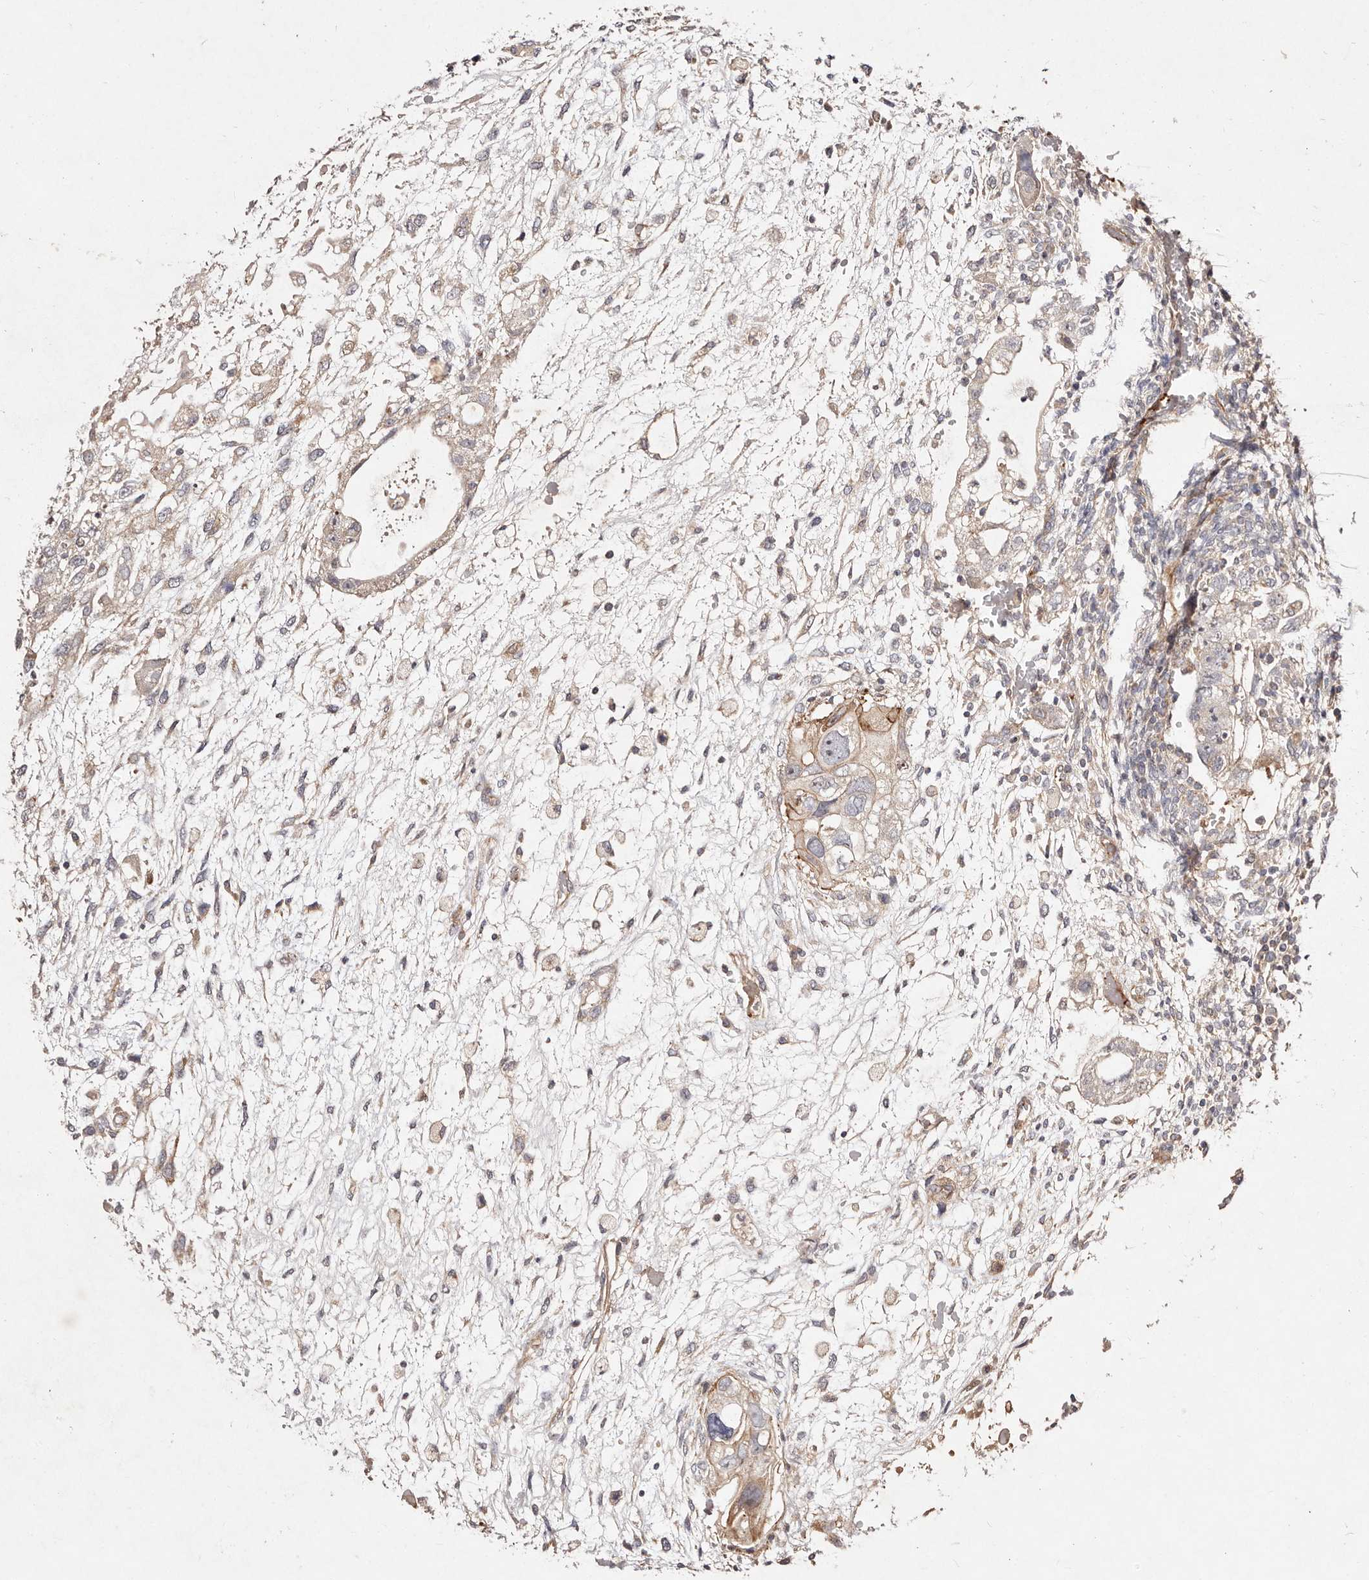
{"staining": {"intensity": "weak", "quantity": "<25%", "location": "cytoplasmic/membranous"}, "tissue": "testis cancer", "cell_type": "Tumor cells", "image_type": "cancer", "snomed": [{"axis": "morphology", "description": "Carcinoma, Embryonal, NOS"}, {"axis": "topography", "description": "Testis"}], "caption": "This is a photomicrograph of immunohistochemistry (IHC) staining of testis cancer (embryonal carcinoma), which shows no staining in tumor cells.", "gene": "MTMR11", "patient": {"sex": "male", "age": 36}}